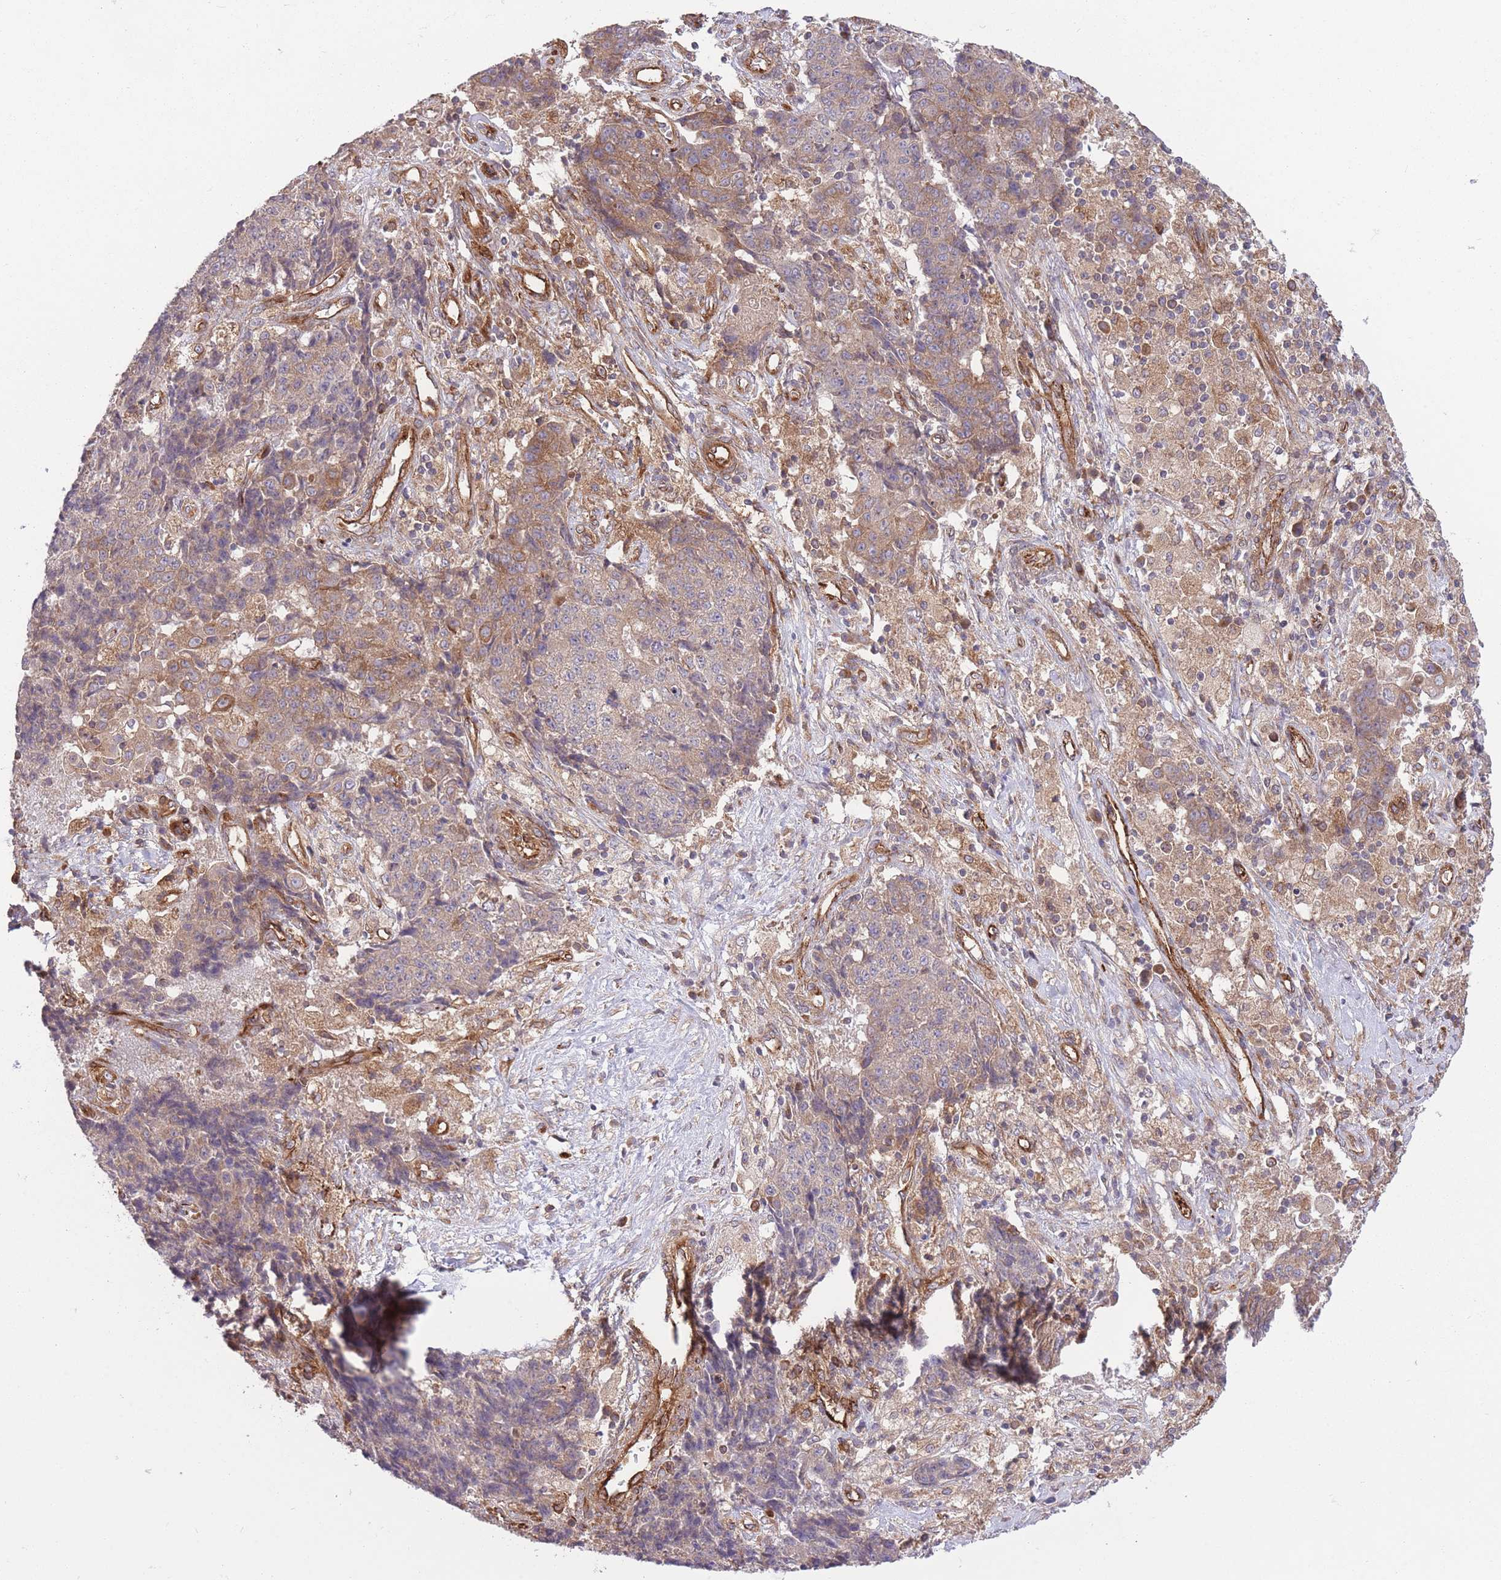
{"staining": {"intensity": "moderate", "quantity": "<25%", "location": "cytoplasmic/membranous"}, "tissue": "ovarian cancer", "cell_type": "Tumor cells", "image_type": "cancer", "snomed": [{"axis": "morphology", "description": "Carcinoma, endometroid"}, {"axis": "topography", "description": "Ovary"}], "caption": "IHC of endometroid carcinoma (ovarian) exhibits low levels of moderate cytoplasmic/membranous expression in approximately <25% of tumor cells.", "gene": "CISH", "patient": {"sex": "female", "age": 42}}